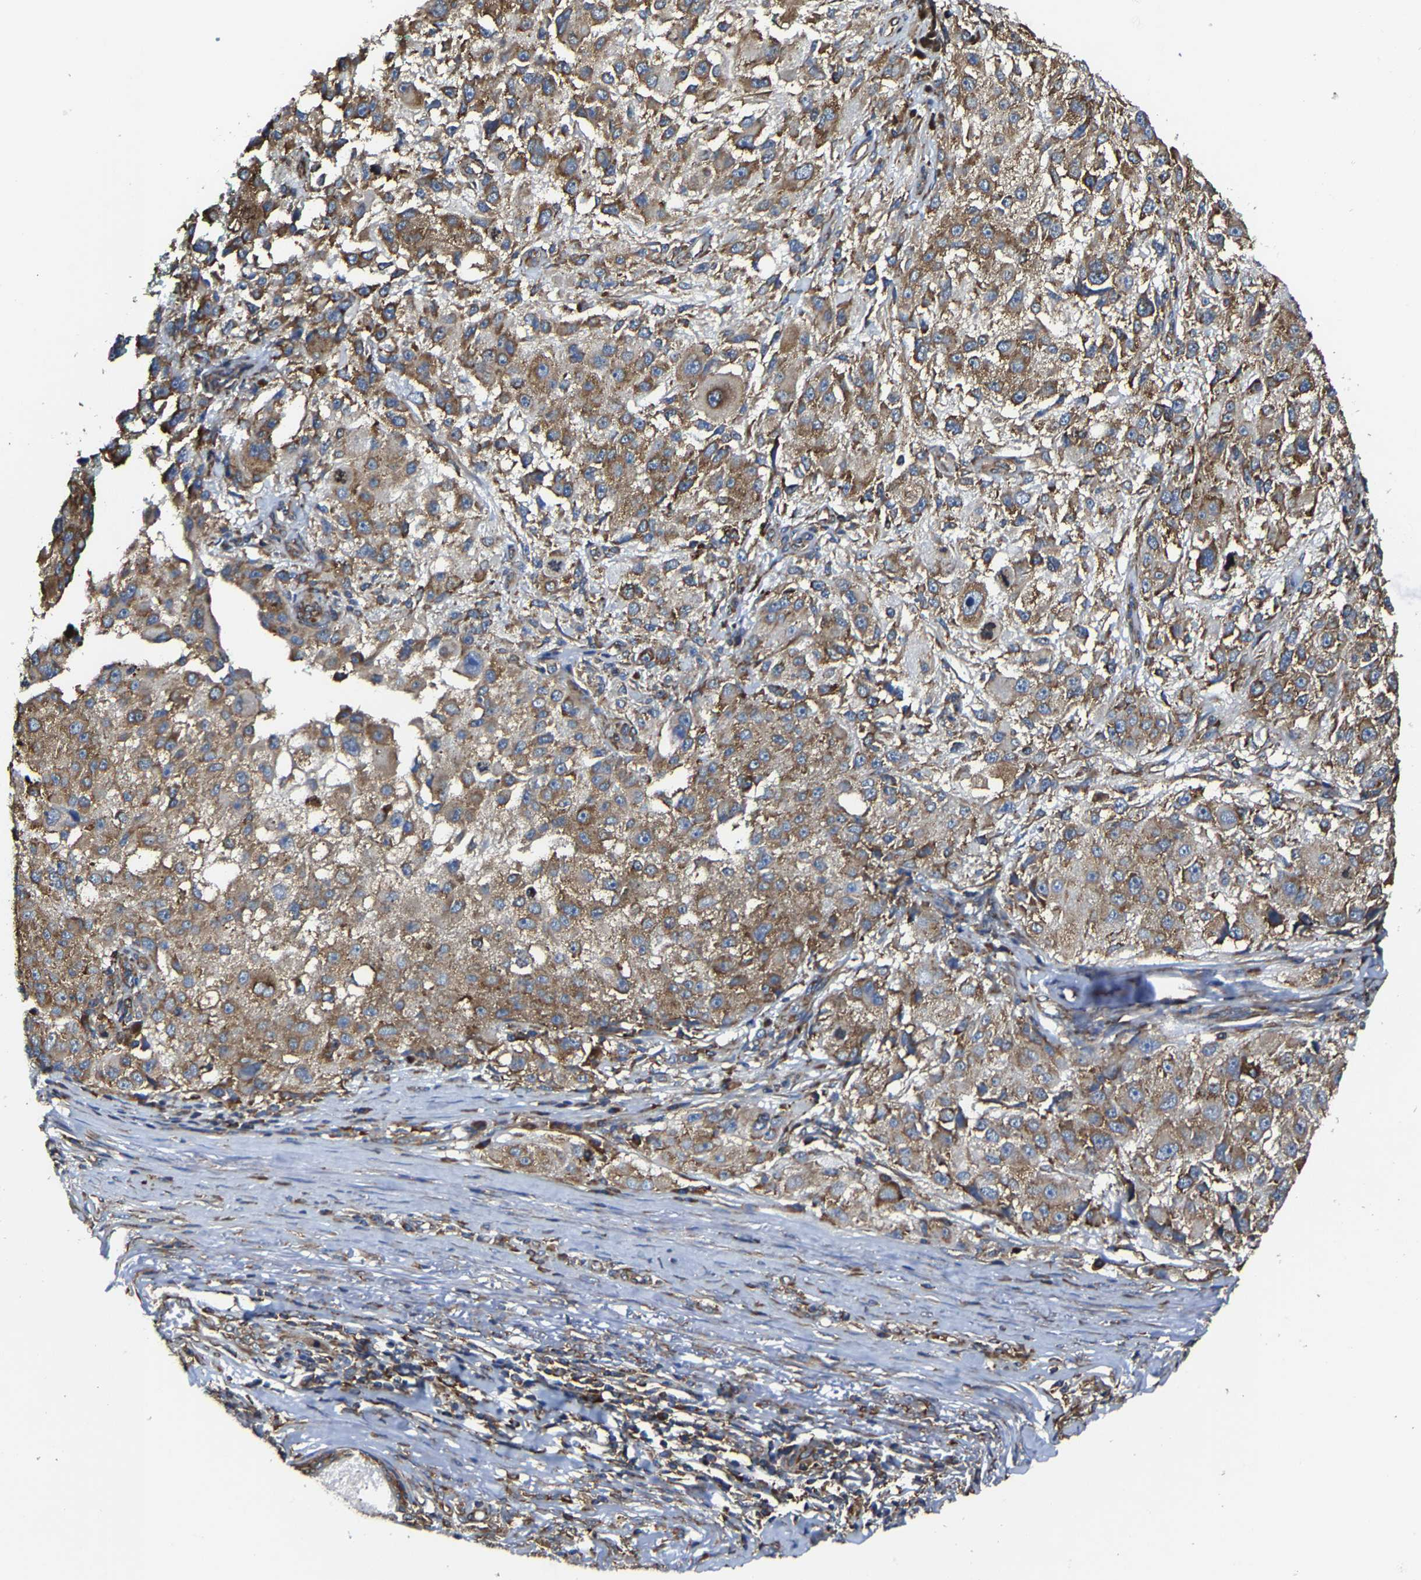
{"staining": {"intensity": "moderate", "quantity": ">75%", "location": "cytoplasmic/membranous"}, "tissue": "melanoma", "cell_type": "Tumor cells", "image_type": "cancer", "snomed": [{"axis": "morphology", "description": "Necrosis, NOS"}, {"axis": "morphology", "description": "Malignant melanoma, NOS"}, {"axis": "topography", "description": "Skin"}], "caption": "Melanoma was stained to show a protein in brown. There is medium levels of moderate cytoplasmic/membranous staining in about >75% of tumor cells.", "gene": "G3BP2", "patient": {"sex": "female", "age": 87}}